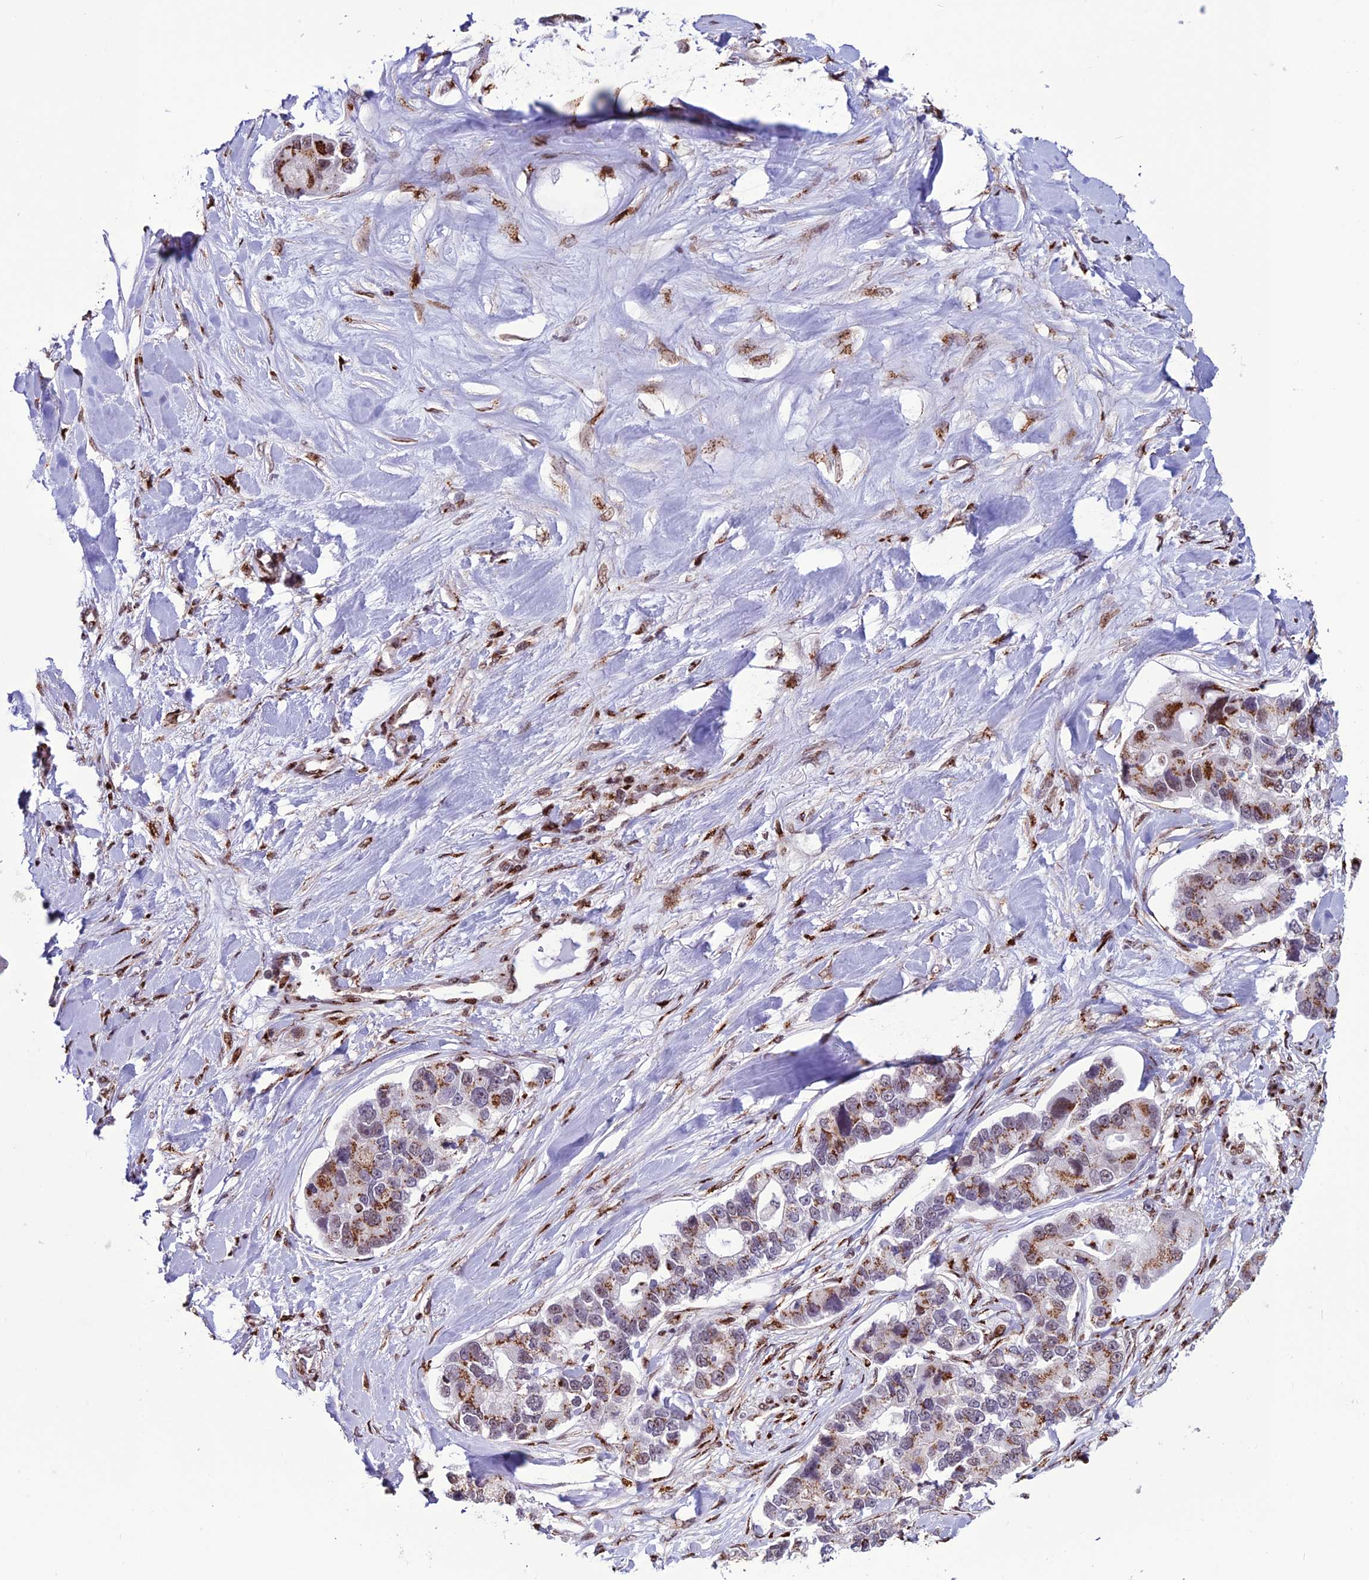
{"staining": {"intensity": "strong", "quantity": "25%-75%", "location": "cytoplasmic/membranous"}, "tissue": "lung cancer", "cell_type": "Tumor cells", "image_type": "cancer", "snomed": [{"axis": "morphology", "description": "Adenocarcinoma, NOS"}, {"axis": "topography", "description": "Lung"}], "caption": "DAB immunohistochemical staining of lung cancer demonstrates strong cytoplasmic/membranous protein staining in about 25%-75% of tumor cells.", "gene": "PLEKHA4", "patient": {"sex": "female", "age": 54}}